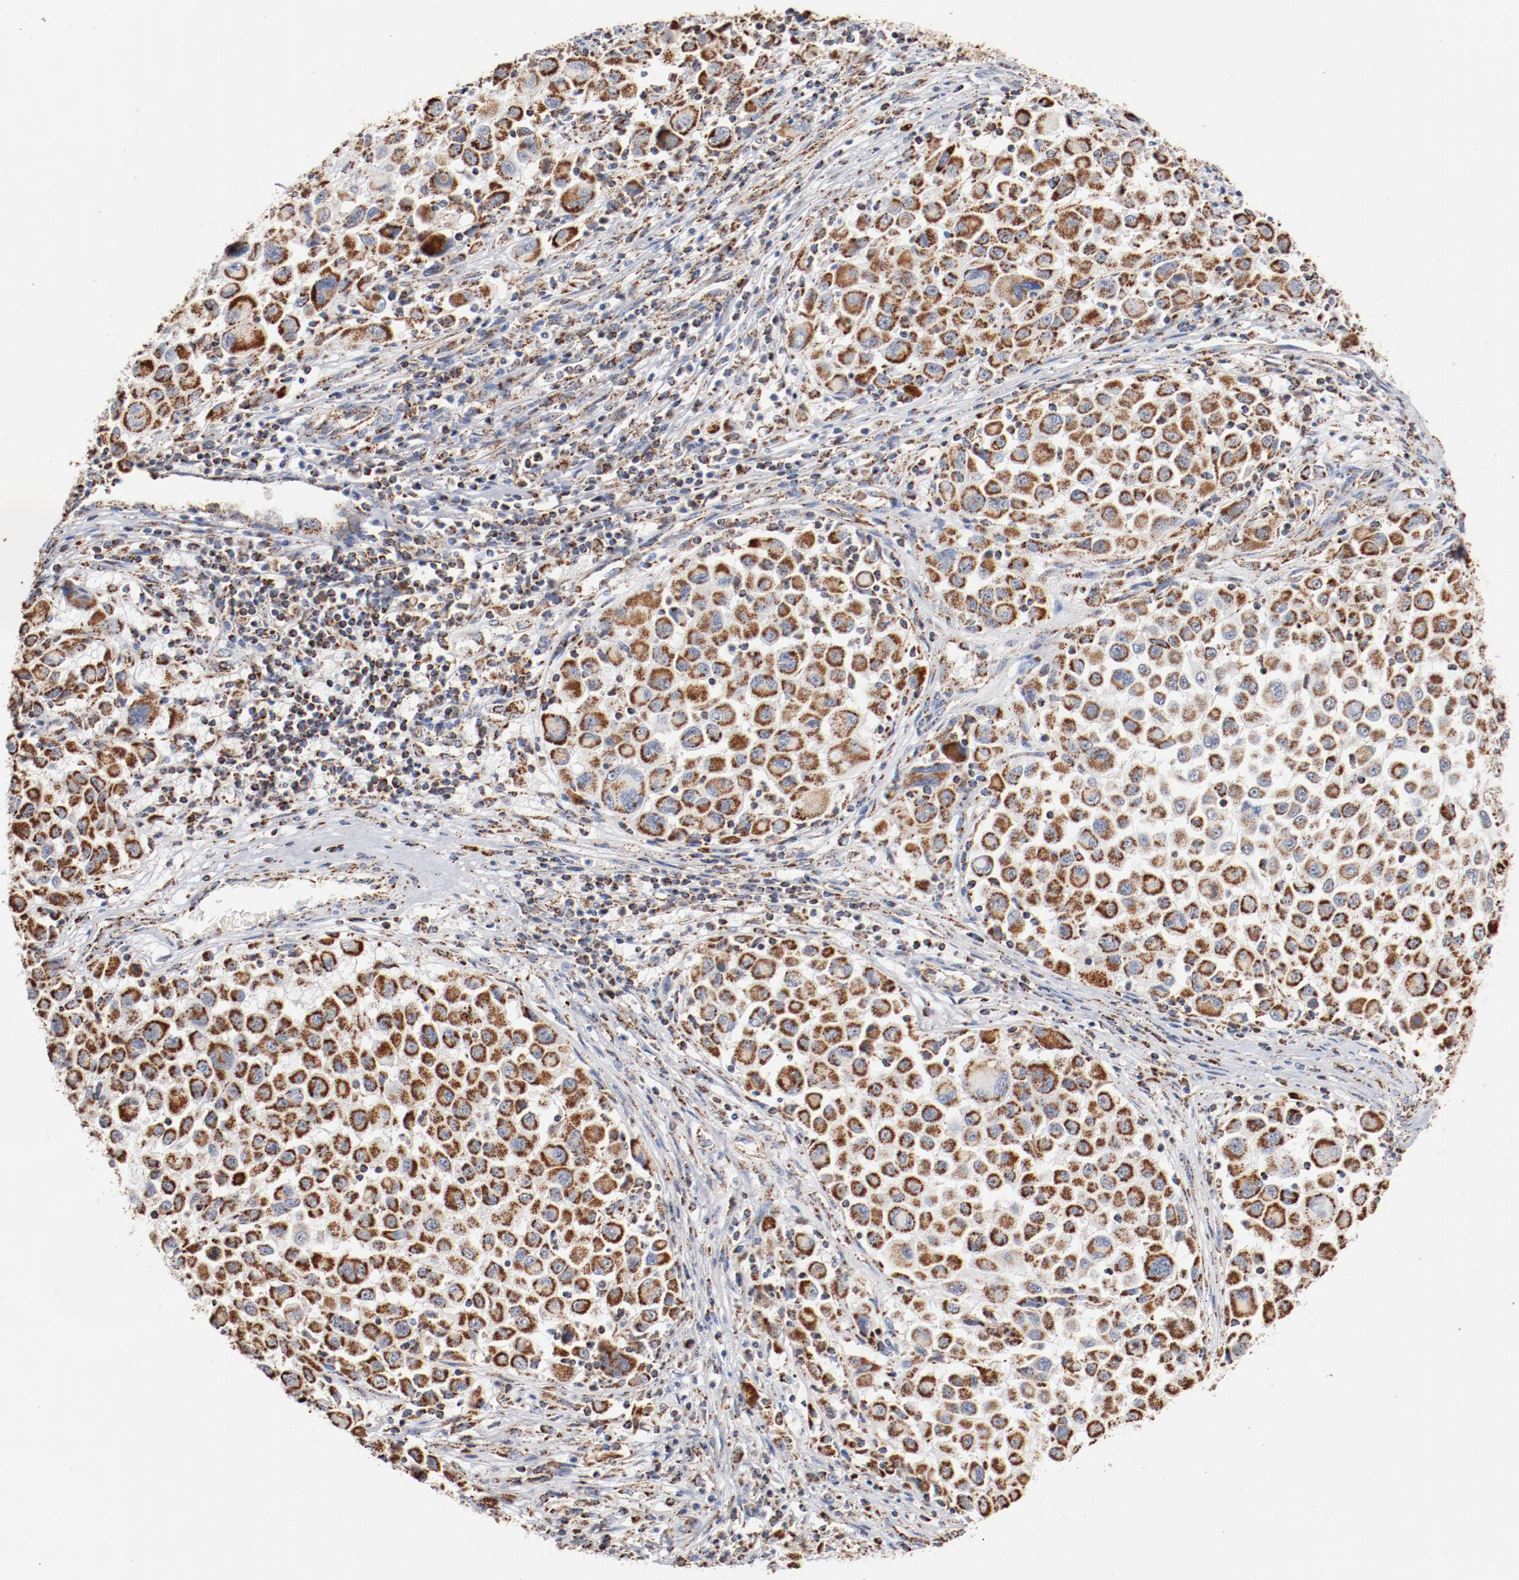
{"staining": {"intensity": "strong", "quantity": ">75%", "location": "cytoplasmic/membranous"}, "tissue": "melanoma", "cell_type": "Tumor cells", "image_type": "cancer", "snomed": [{"axis": "morphology", "description": "Malignant melanoma, Metastatic site"}, {"axis": "topography", "description": "Lymph node"}], "caption": "Malignant melanoma (metastatic site) stained with a brown dye demonstrates strong cytoplasmic/membranous positive positivity in approximately >75% of tumor cells.", "gene": "NDUFS4", "patient": {"sex": "male", "age": 61}}